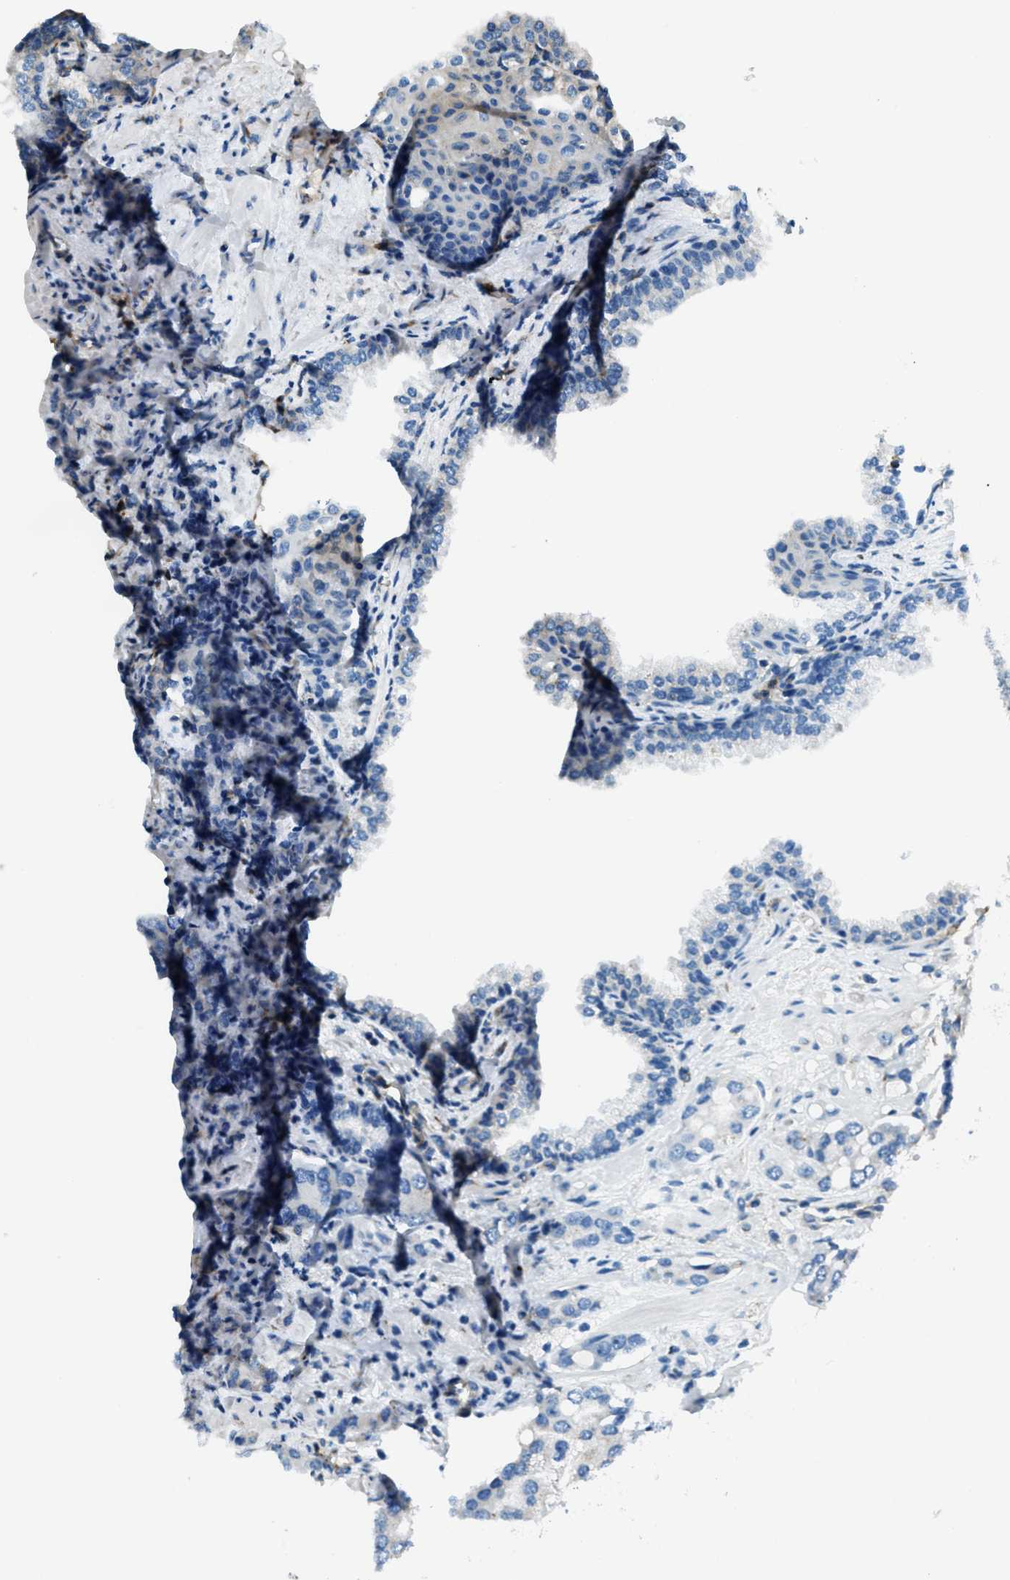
{"staining": {"intensity": "negative", "quantity": "none", "location": "none"}, "tissue": "prostate cancer", "cell_type": "Tumor cells", "image_type": "cancer", "snomed": [{"axis": "morphology", "description": "Adenocarcinoma, High grade"}, {"axis": "topography", "description": "Prostate"}], "caption": "This is a photomicrograph of IHC staining of prostate cancer (adenocarcinoma (high-grade)), which shows no expression in tumor cells.", "gene": "GIMAP8", "patient": {"sex": "male", "age": 52}}